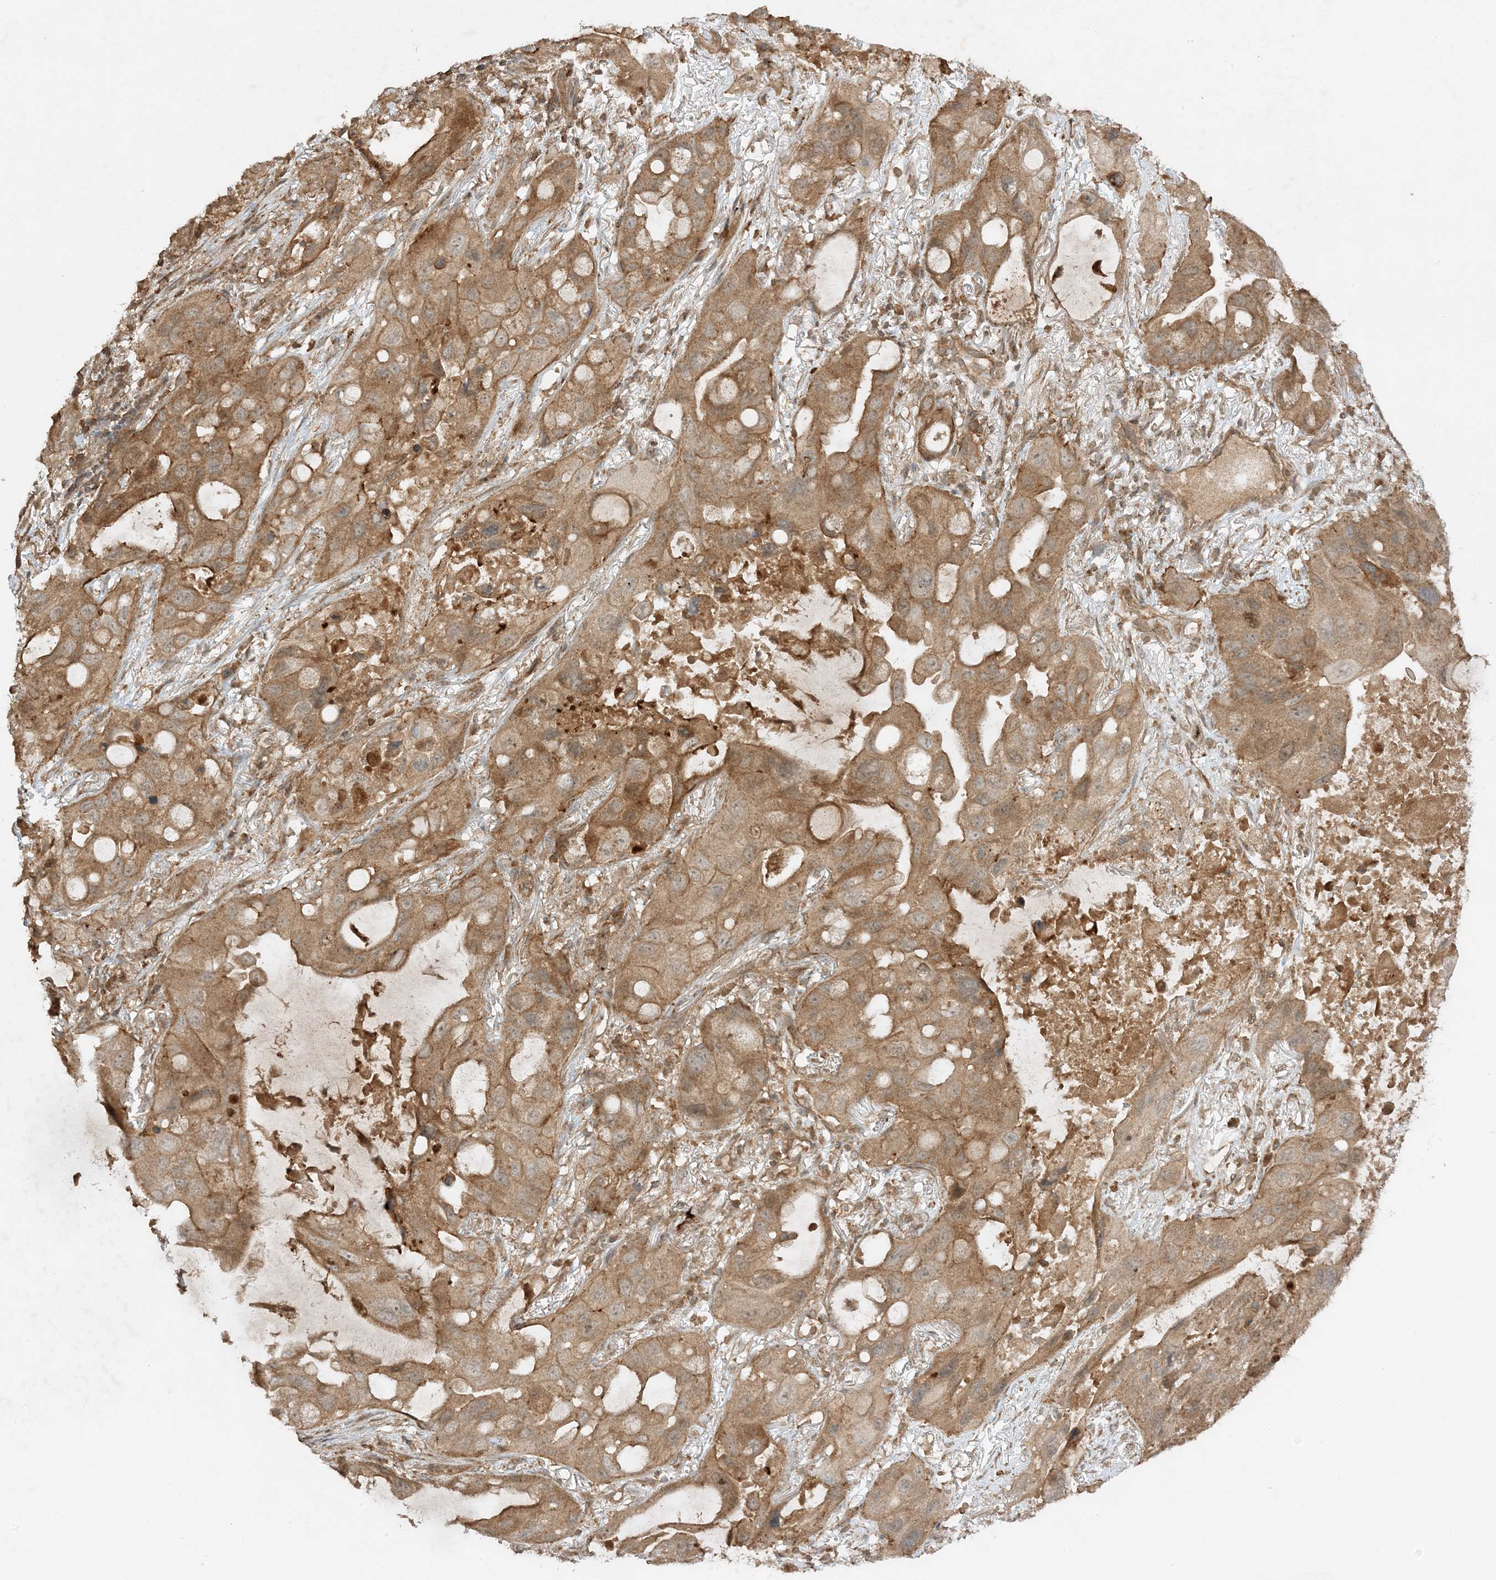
{"staining": {"intensity": "moderate", "quantity": ">75%", "location": "cytoplasmic/membranous"}, "tissue": "lung cancer", "cell_type": "Tumor cells", "image_type": "cancer", "snomed": [{"axis": "morphology", "description": "Squamous cell carcinoma, NOS"}, {"axis": "topography", "description": "Lung"}], "caption": "A high-resolution photomicrograph shows immunohistochemistry (IHC) staining of squamous cell carcinoma (lung), which demonstrates moderate cytoplasmic/membranous staining in about >75% of tumor cells. The protein is stained brown, and the nuclei are stained in blue (DAB IHC with brightfield microscopy, high magnification).", "gene": "XRN1", "patient": {"sex": "female", "age": 73}}